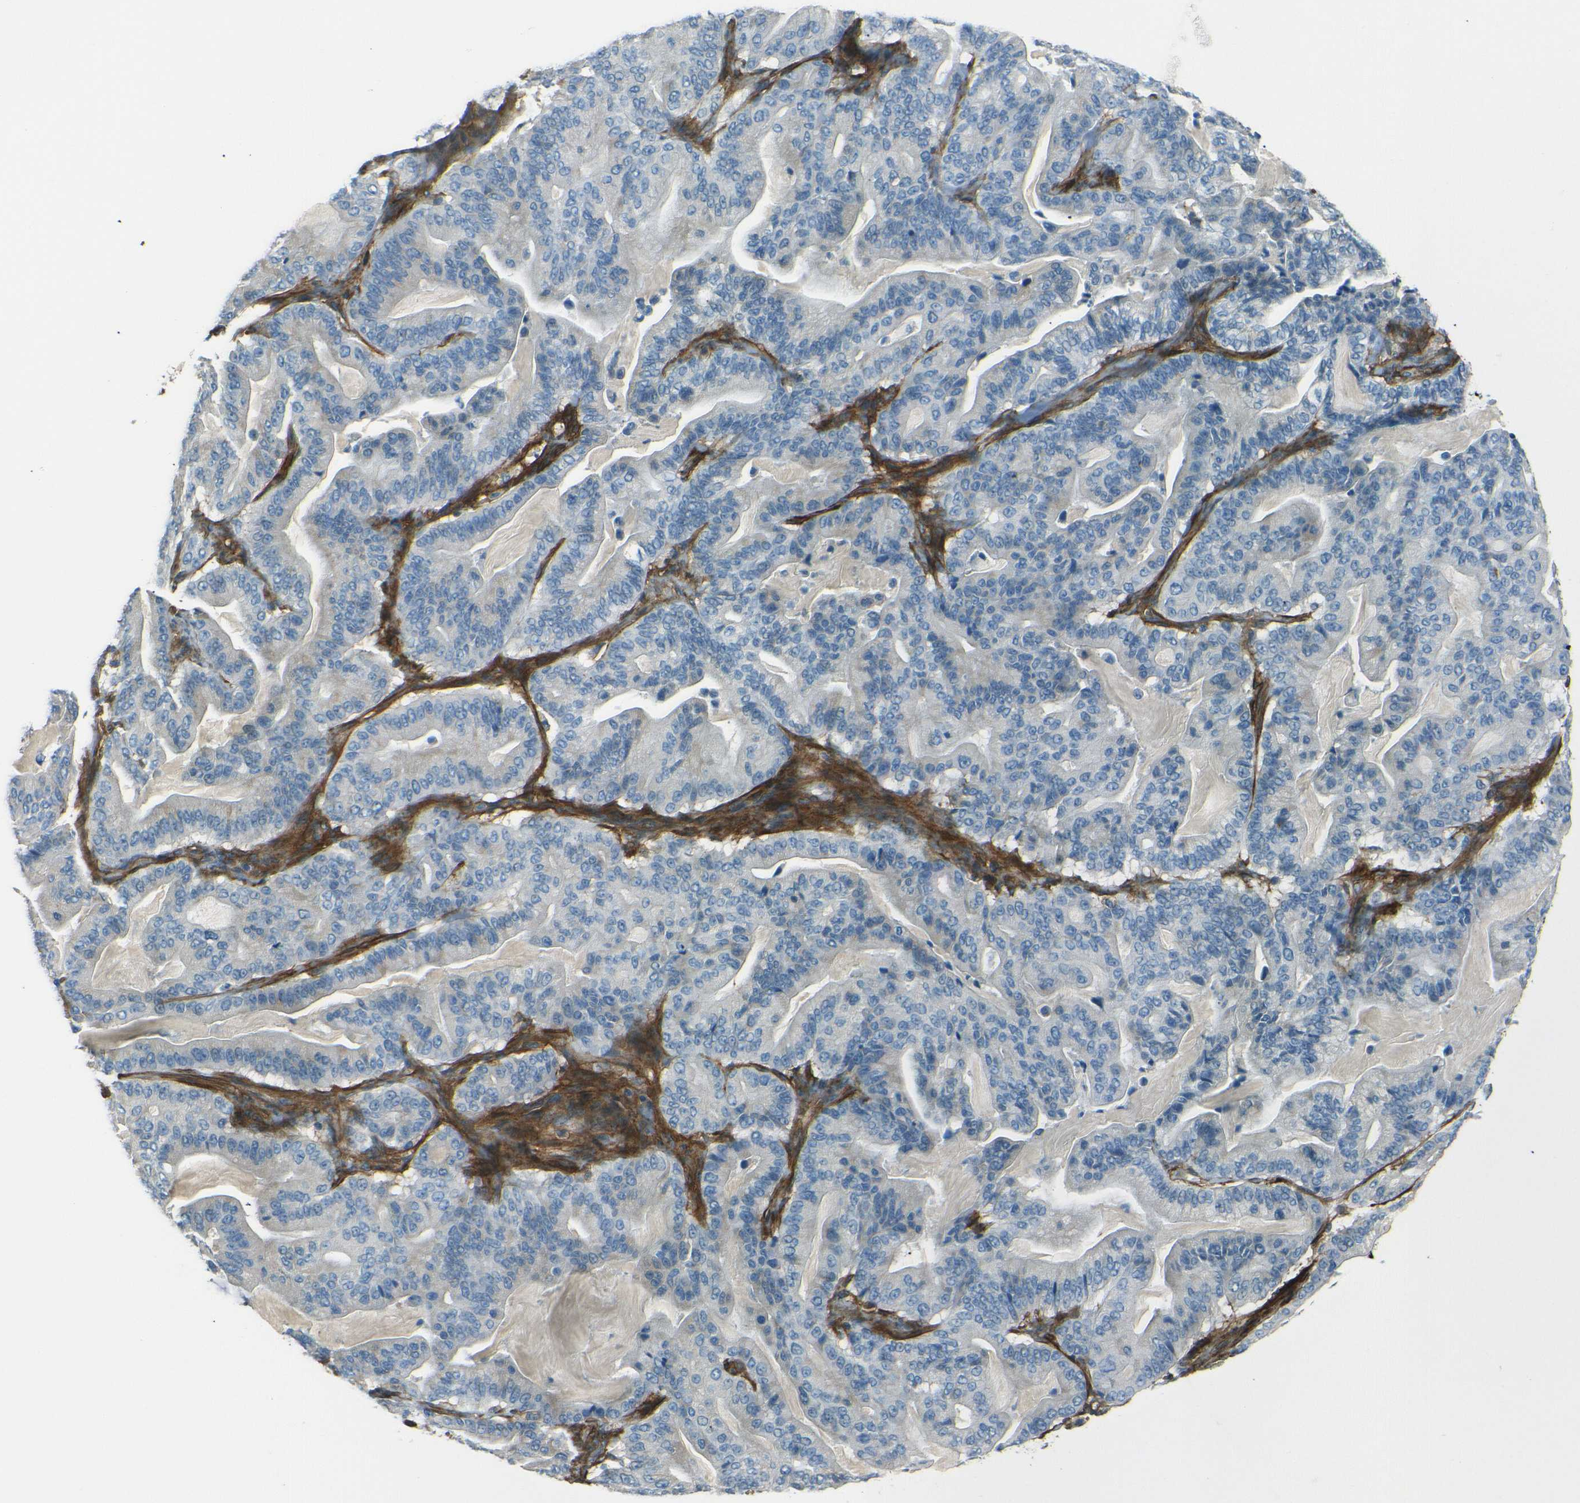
{"staining": {"intensity": "negative", "quantity": "none", "location": "none"}, "tissue": "pancreatic cancer", "cell_type": "Tumor cells", "image_type": "cancer", "snomed": [{"axis": "morphology", "description": "Adenocarcinoma, NOS"}, {"axis": "topography", "description": "Pancreas"}], "caption": "Immunohistochemical staining of pancreatic cancer (adenocarcinoma) shows no significant positivity in tumor cells. (Stains: DAB IHC with hematoxylin counter stain, Microscopy: brightfield microscopy at high magnification).", "gene": "ENTPD1", "patient": {"sex": "male", "age": 63}}